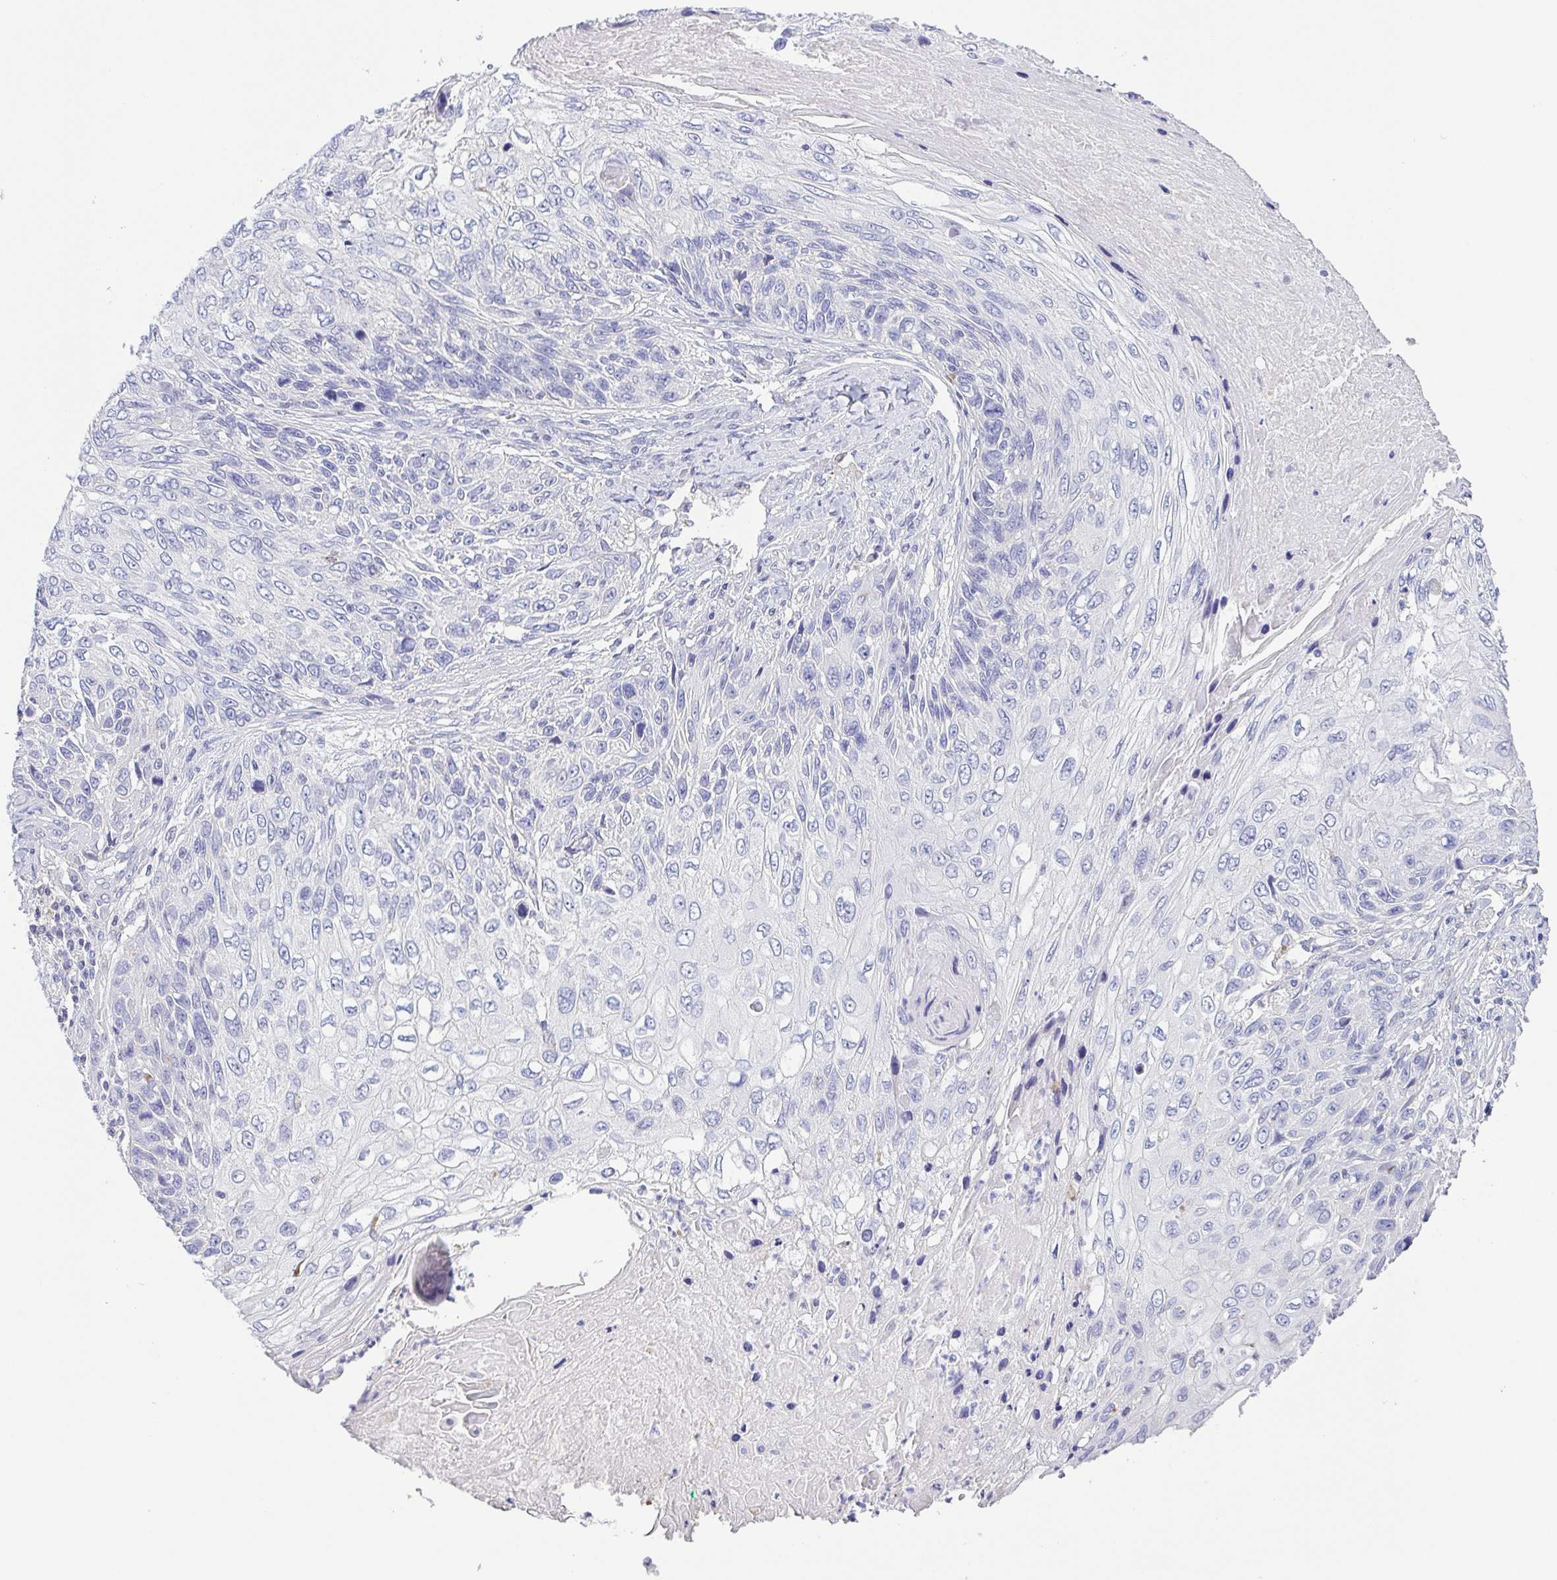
{"staining": {"intensity": "negative", "quantity": "none", "location": "none"}, "tissue": "skin cancer", "cell_type": "Tumor cells", "image_type": "cancer", "snomed": [{"axis": "morphology", "description": "Squamous cell carcinoma, NOS"}, {"axis": "topography", "description": "Skin"}], "caption": "Human skin cancer stained for a protein using immunohistochemistry exhibits no expression in tumor cells.", "gene": "PKDREJ", "patient": {"sex": "male", "age": 92}}